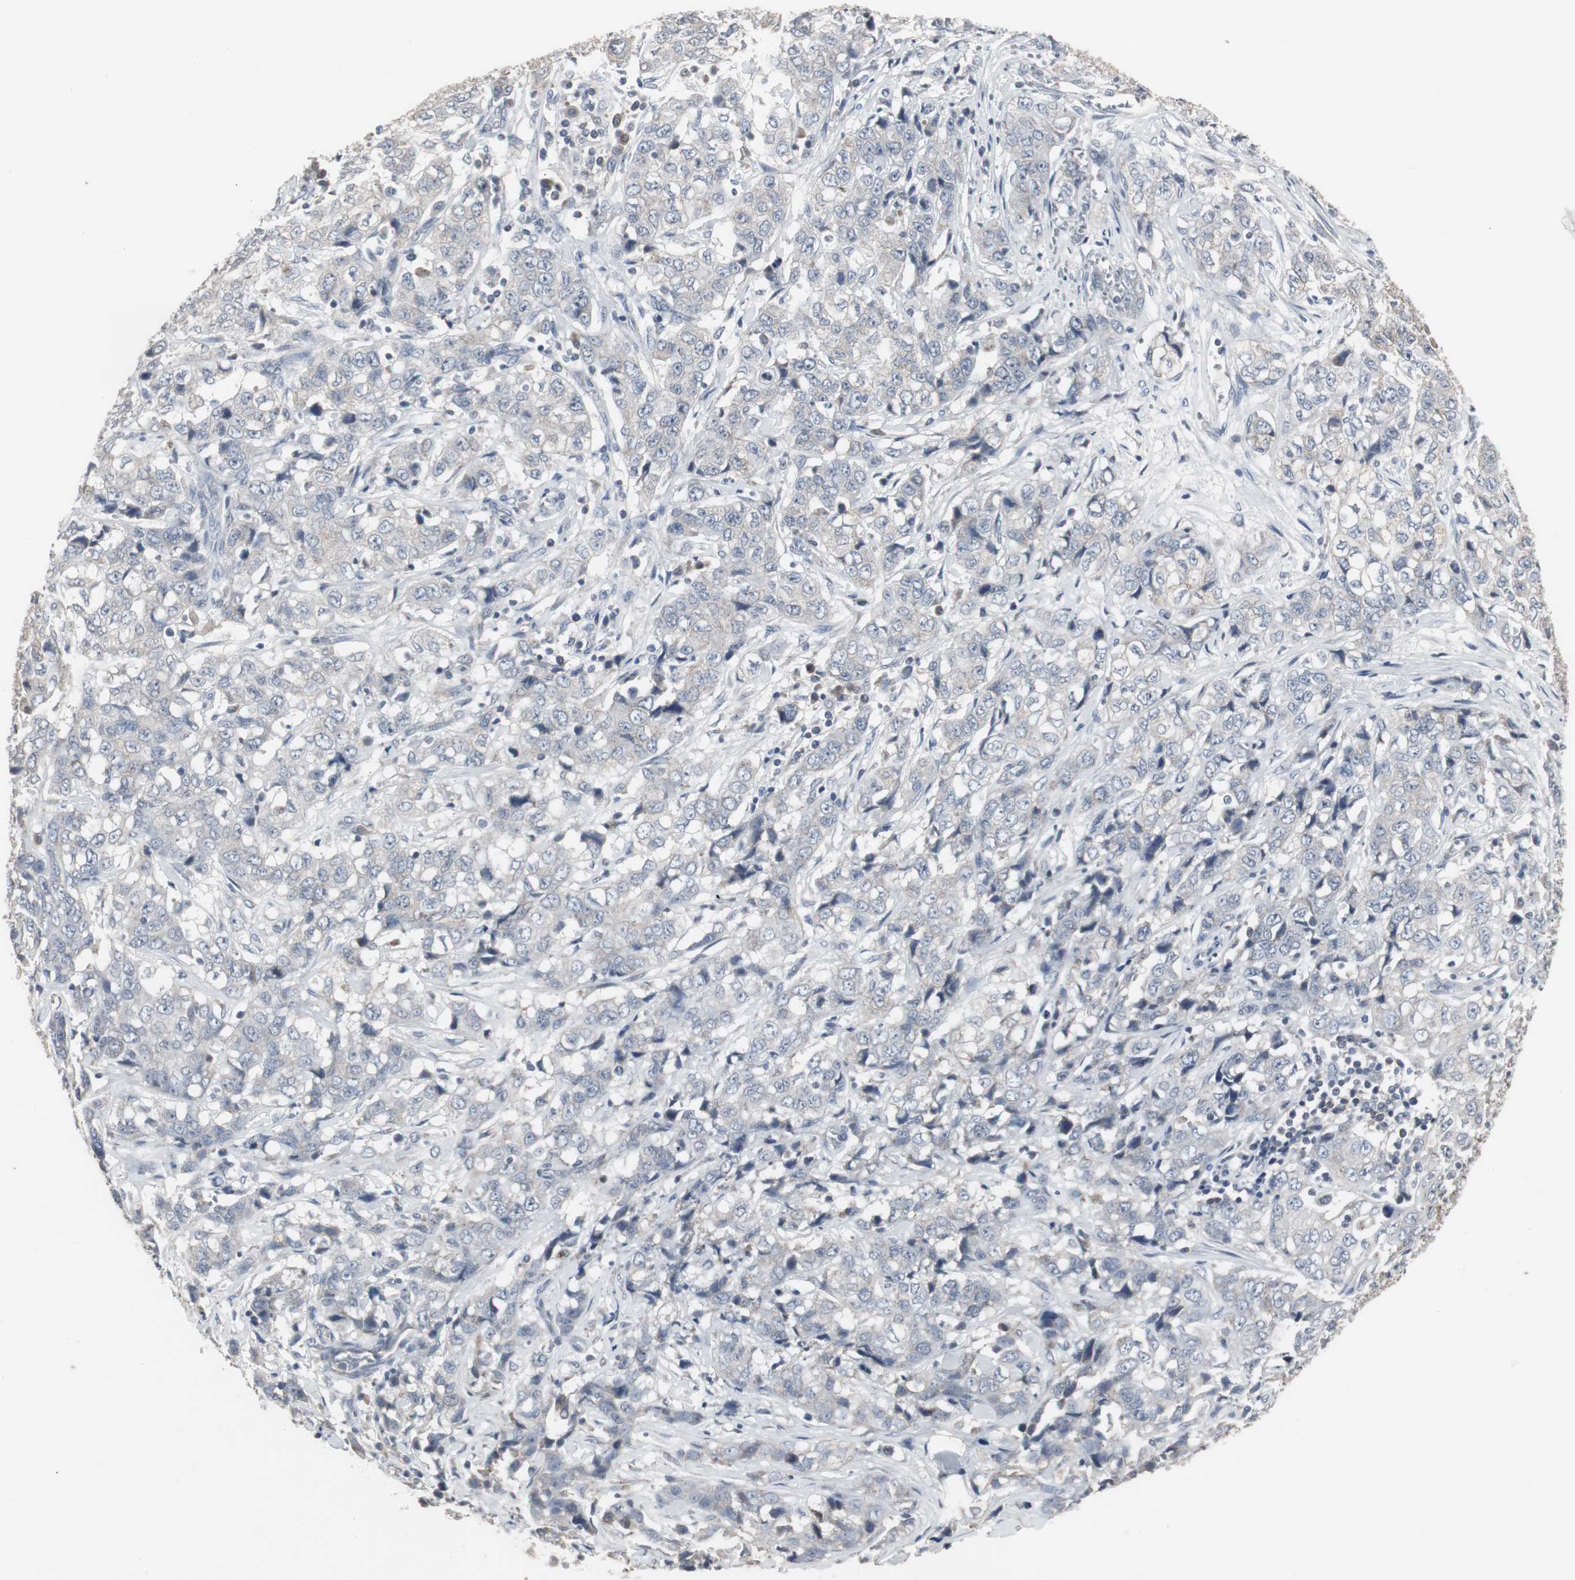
{"staining": {"intensity": "negative", "quantity": "none", "location": "none"}, "tissue": "stomach cancer", "cell_type": "Tumor cells", "image_type": "cancer", "snomed": [{"axis": "morphology", "description": "Adenocarcinoma, NOS"}, {"axis": "topography", "description": "Stomach"}], "caption": "This is an immunohistochemistry image of stomach cancer (adenocarcinoma). There is no staining in tumor cells.", "gene": "ACAA1", "patient": {"sex": "male", "age": 48}}